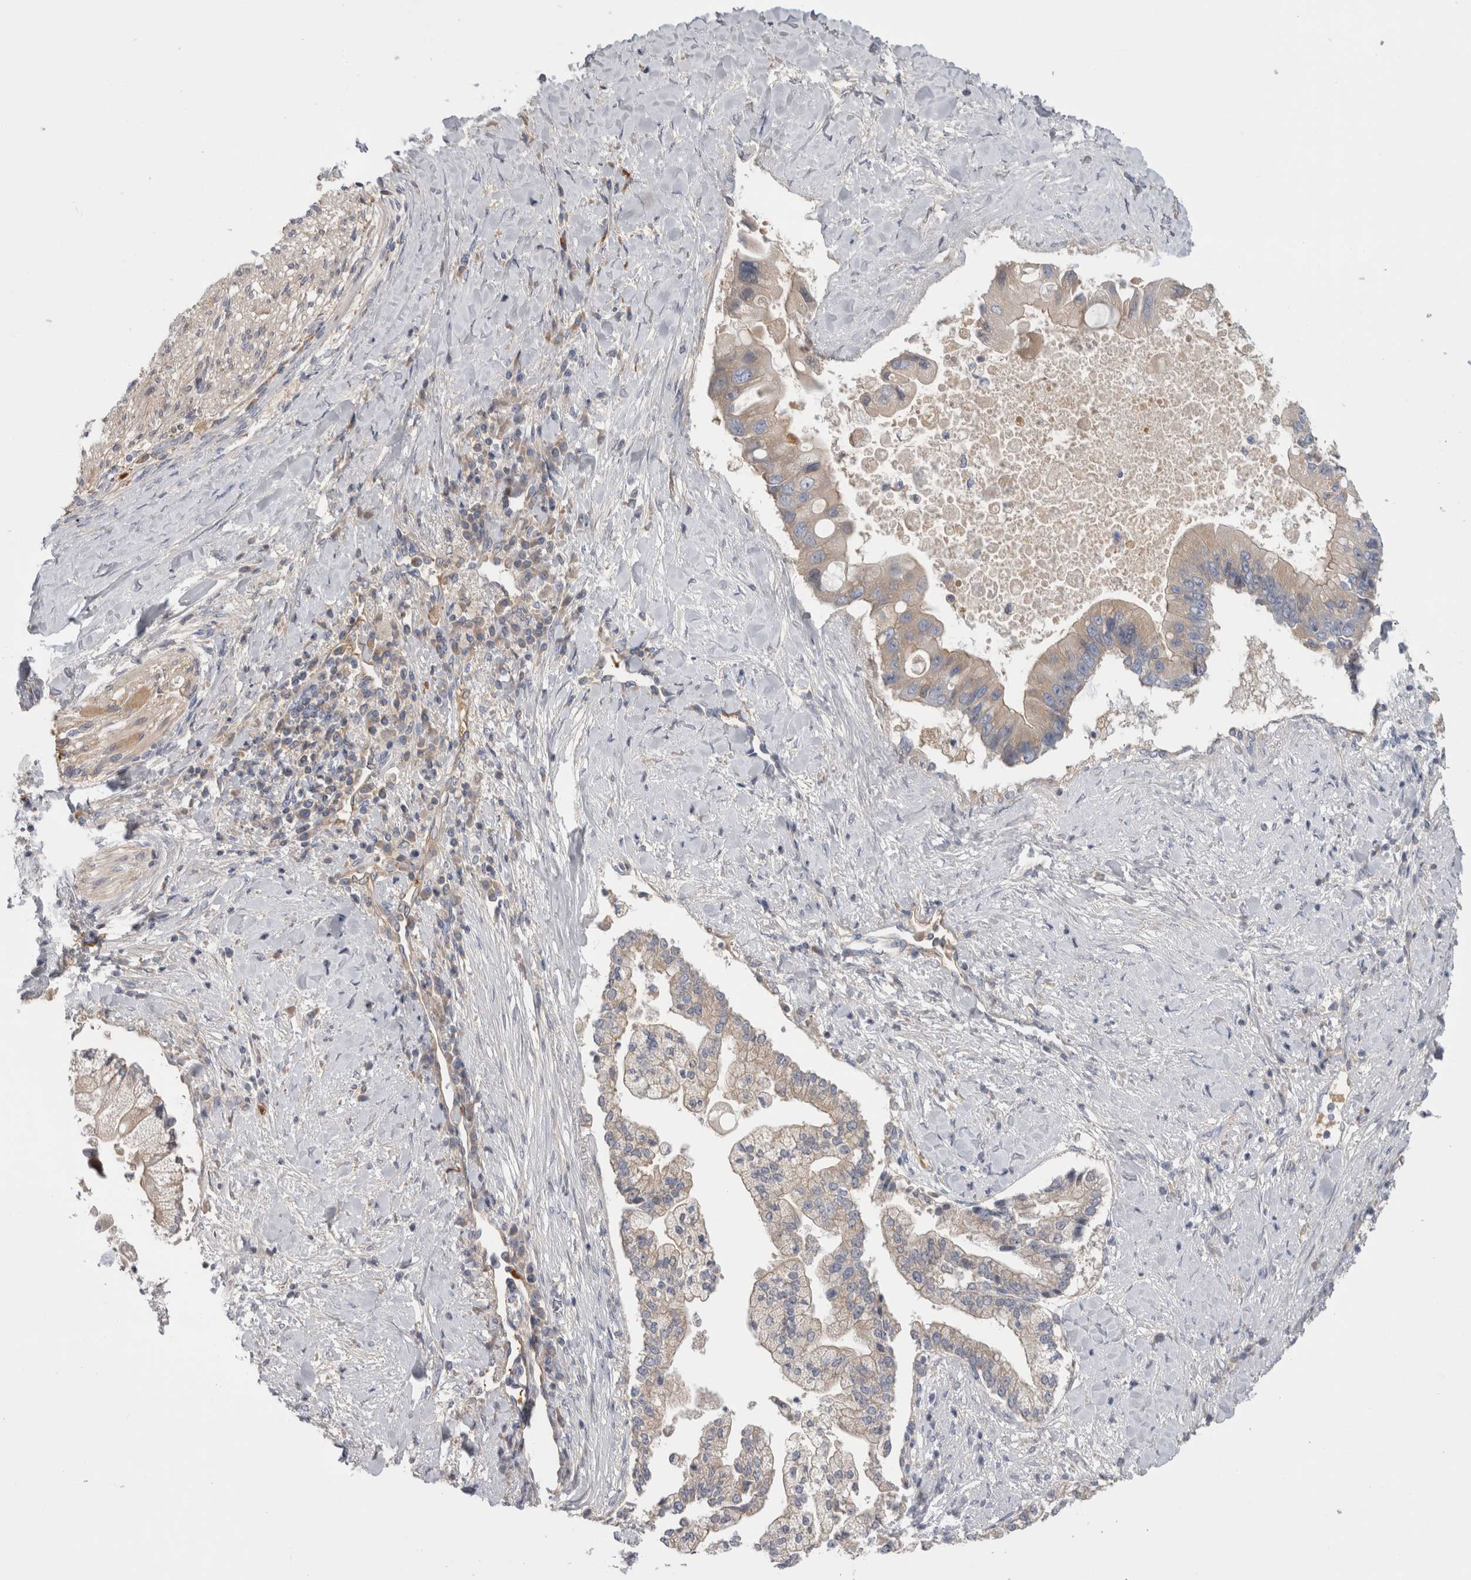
{"staining": {"intensity": "weak", "quantity": "25%-75%", "location": "cytoplasmic/membranous"}, "tissue": "liver cancer", "cell_type": "Tumor cells", "image_type": "cancer", "snomed": [{"axis": "morphology", "description": "Cholangiocarcinoma"}, {"axis": "topography", "description": "Liver"}], "caption": "DAB immunohistochemical staining of liver cancer (cholangiocarcinoma) reveals weak cytoplasmic/membranous protein positivity in about 25%-75% of tumor cells.", "gene": "TBCE", "patient": {"sex": "male", "age": 50}}